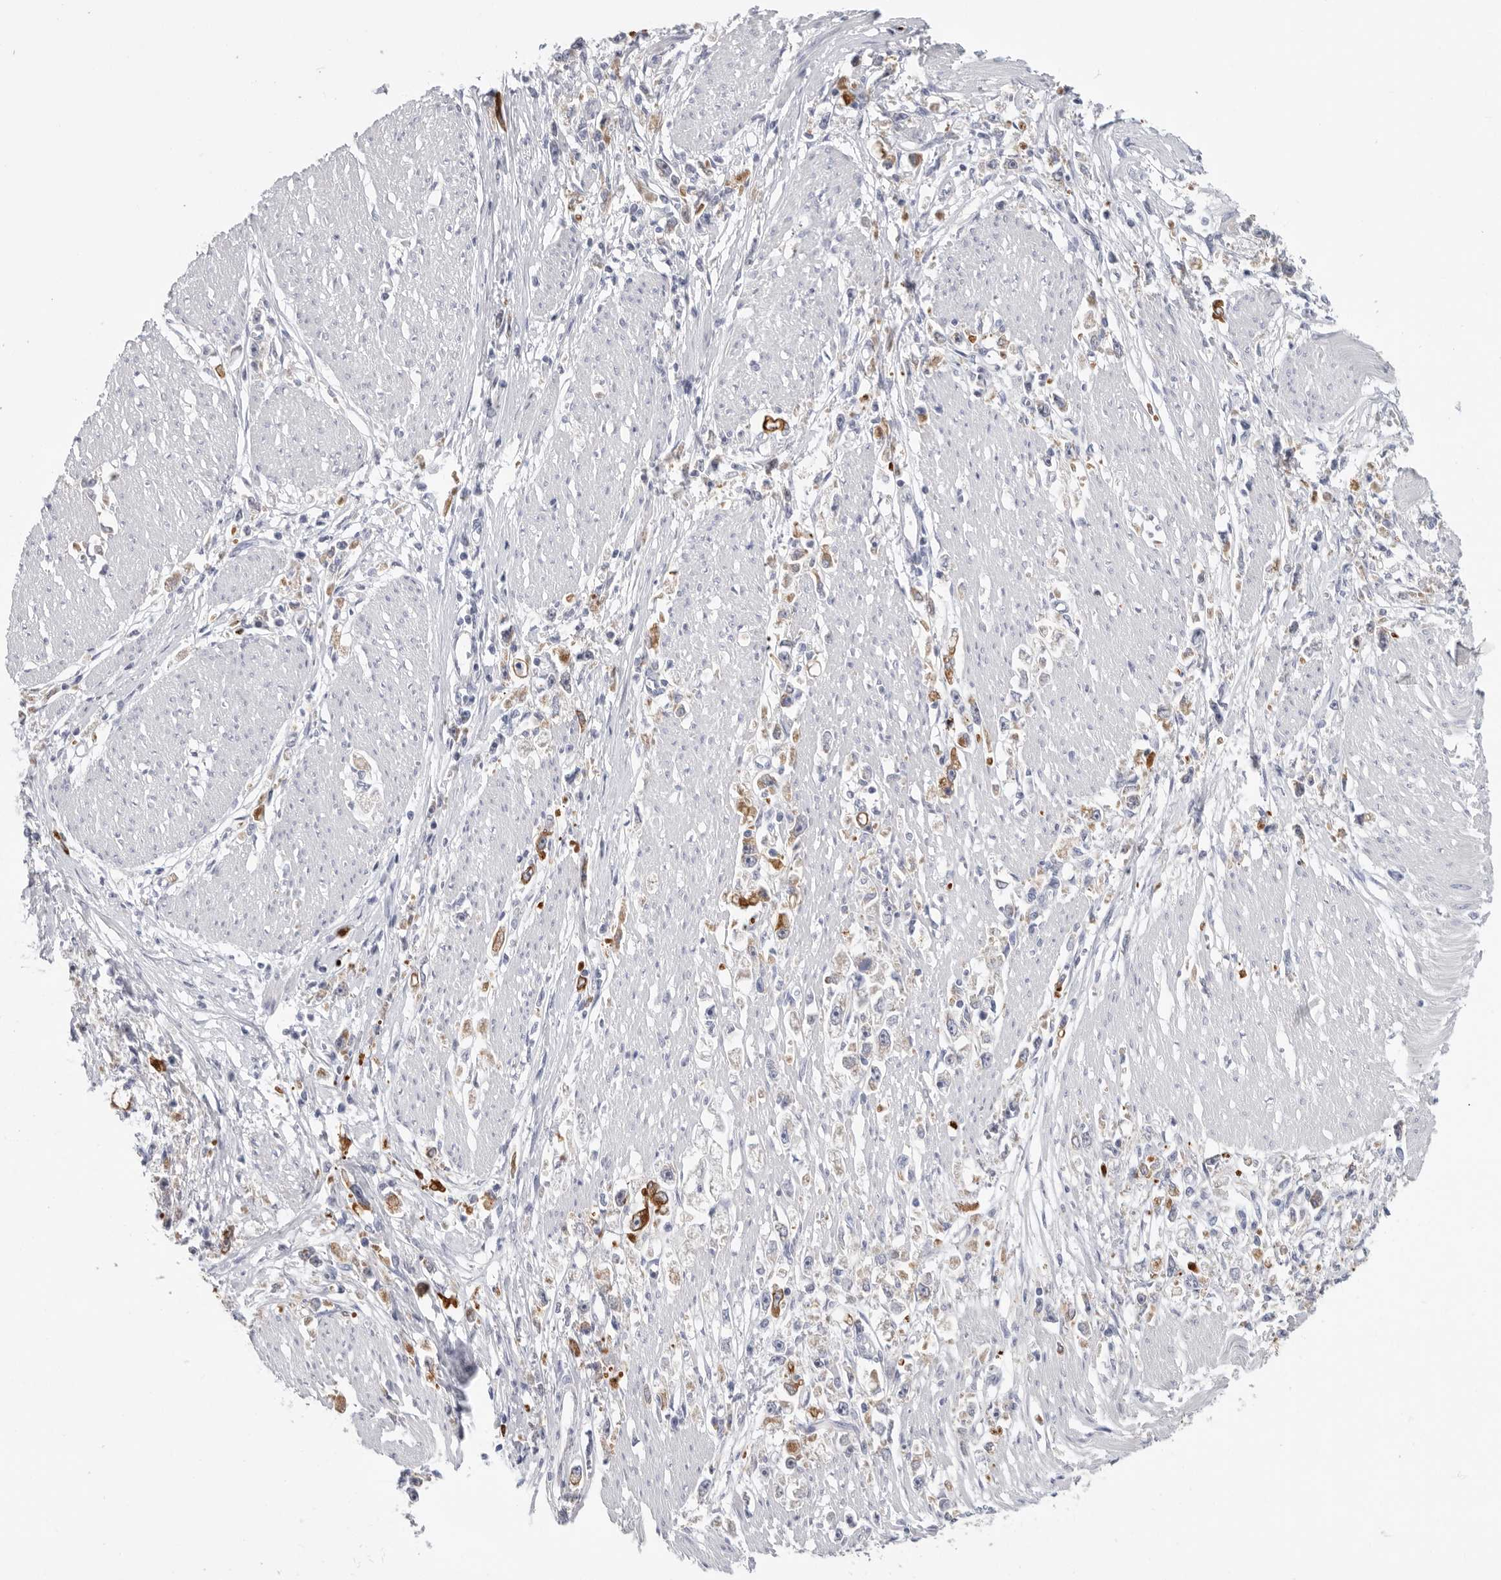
{"staining": {"intensity": "moderate", "quantity": "25%-75%", "location": "cytoplasmic/membranous"}, "tissue": "stomach cancer", "cell_type": "Tumor cells", "image_type": "cancer", "snomed": [{"axis": "morphology", "description": "Adenocarcinoma, NOS"}, {"axis": "topography", "description": "Stomach"}], "caption": "Adenocarcinoma (stomach) stained with immunohistochemistry (IHC) exhibits moderate cytoplasmic/membranous expression in about 25%-75% of tumor cells.", "gene": "MTFR1L", "patient": {"sex": "female", "age": 59}}